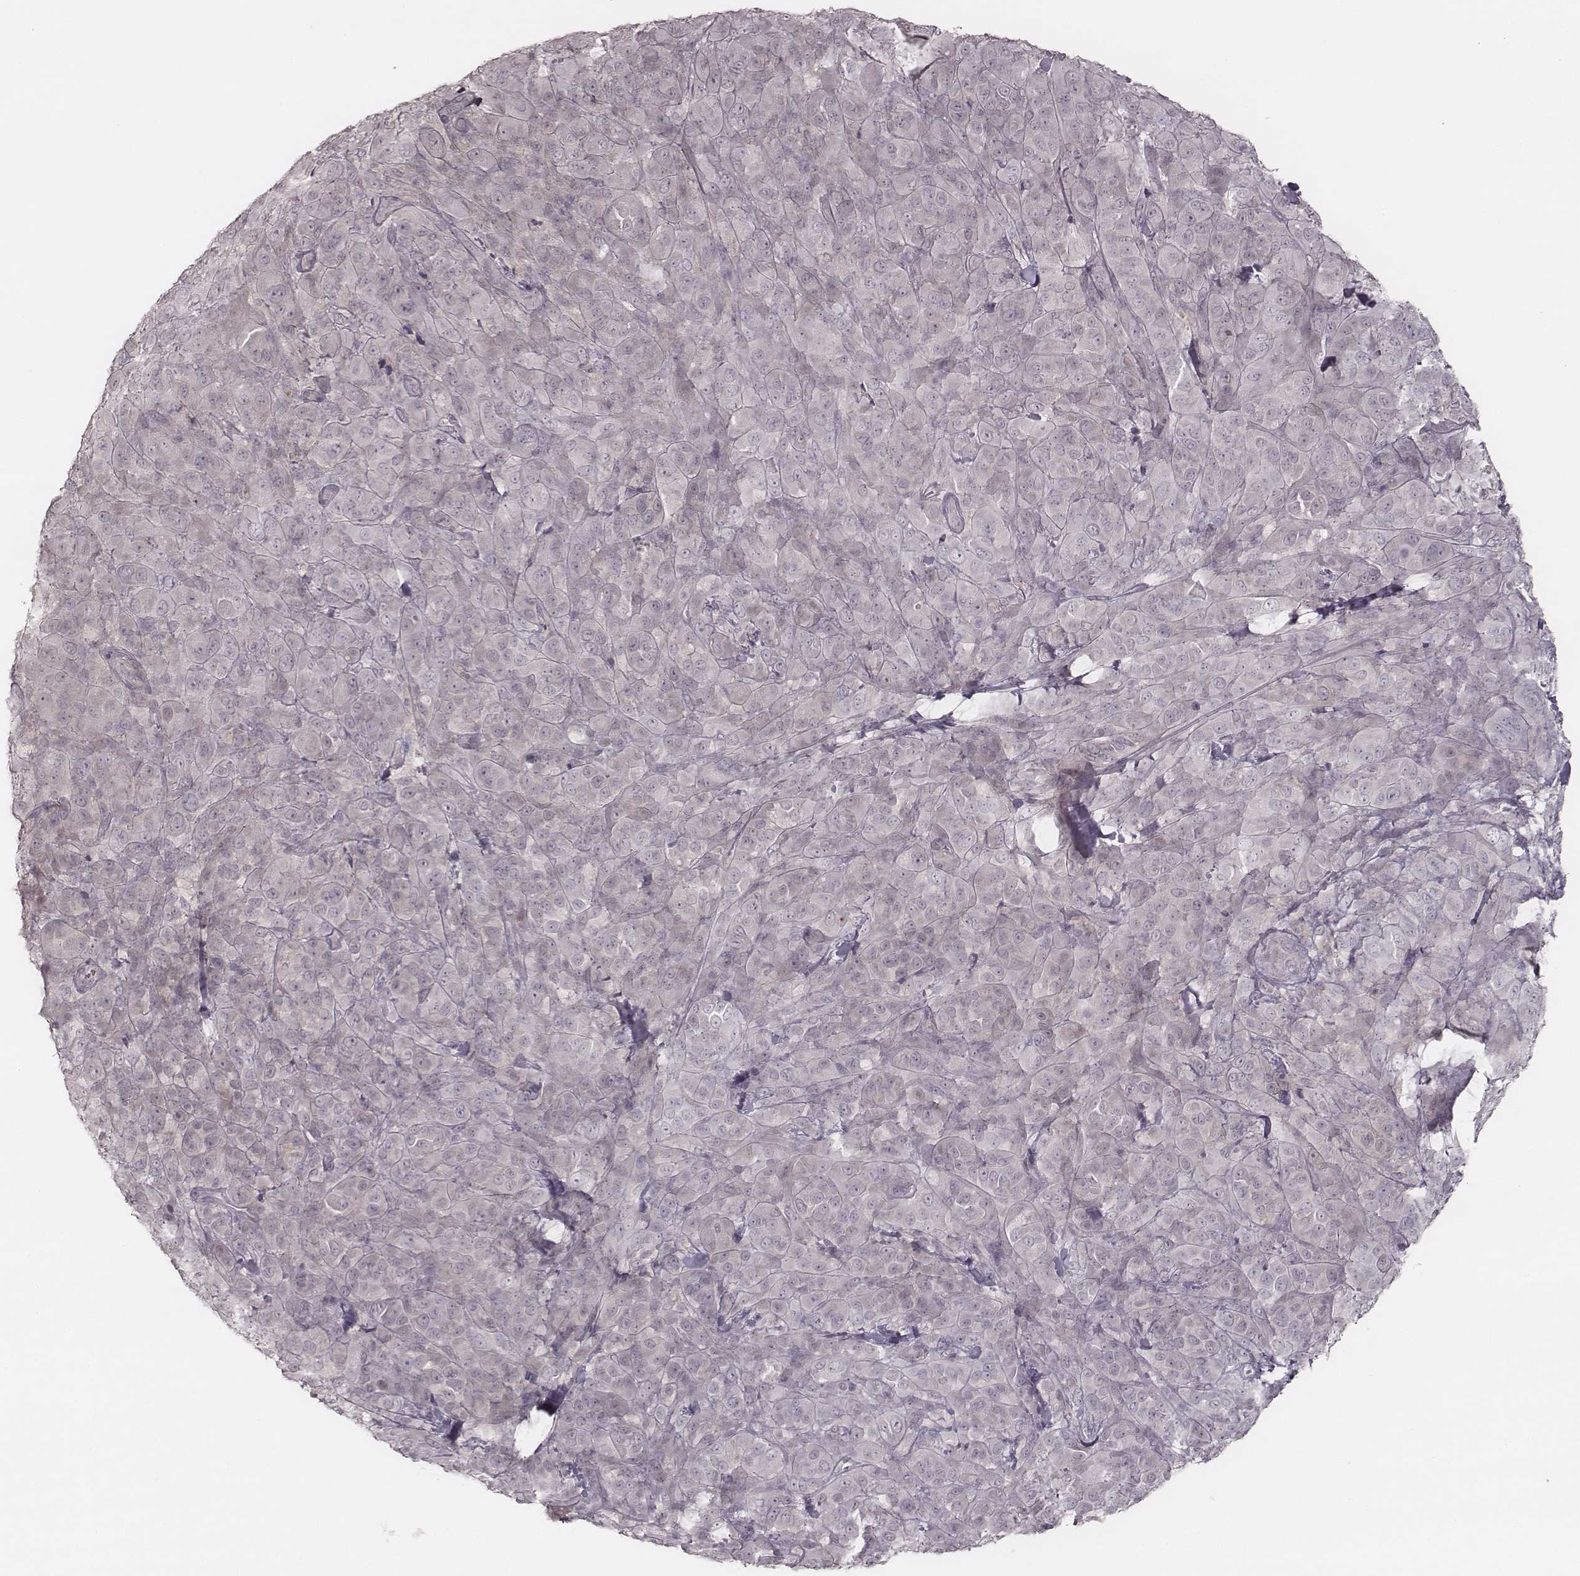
{"staining": {"intensity": "negative", "quantity": "none", "location": "none"}, "tissue": "melanoma", "cell_type": "Tumor cells", "image_type": "cancer", "snomed": [{"axis": "morphology", "description": "Malignant melanoma, NOS"}, {"axis": "topography", "description": "Skin"}], "caption": "IHC histopathology image of neoplastic tissue: melanoma stained with DAB shows no significant protein staining in tumor cells.", "gene": "ACACB", "patient": {"sex": "female", "age": 87}}